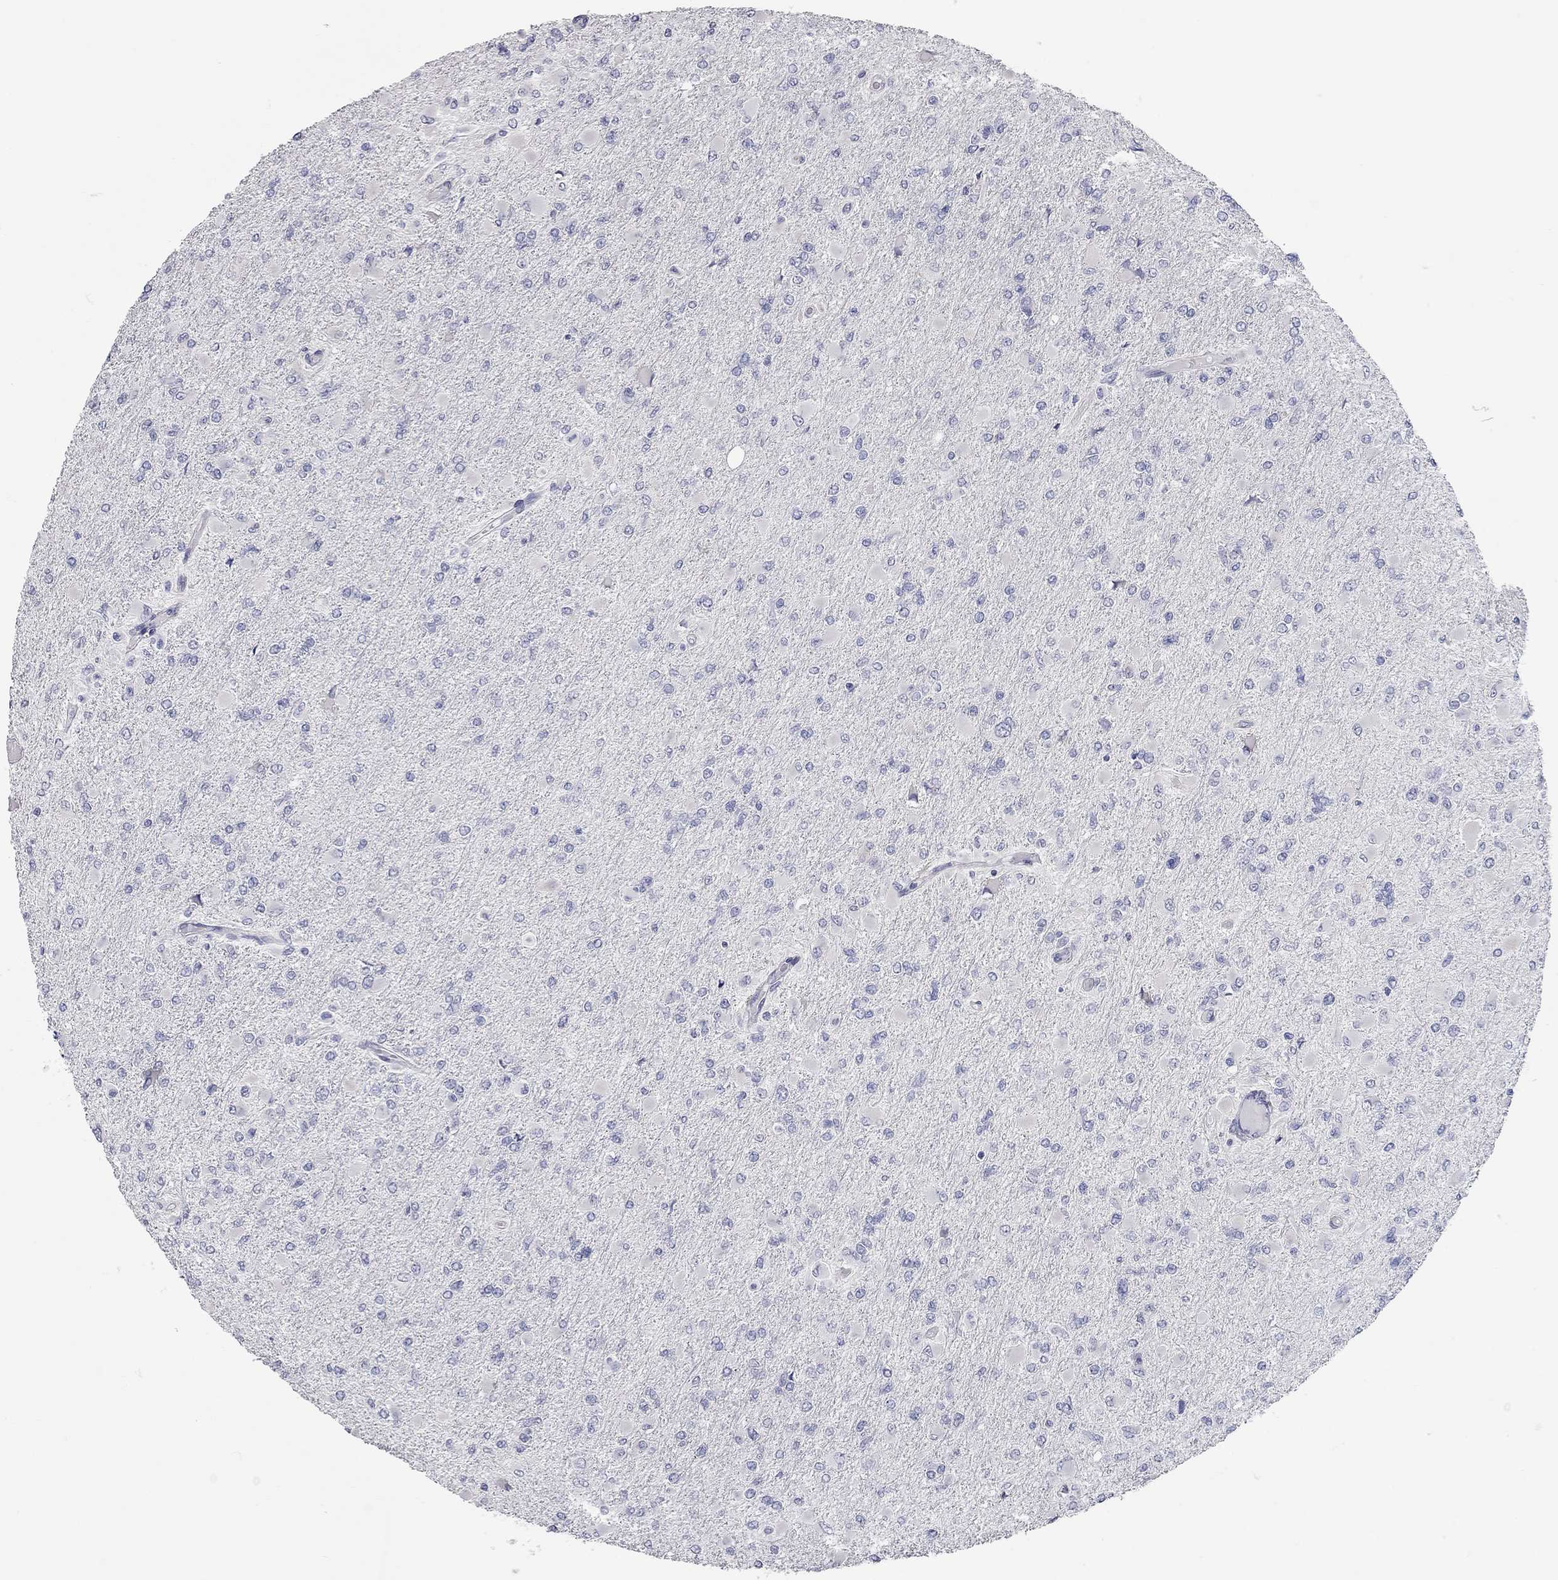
{"staining": {"intensity": "negative", "quantity": "none", "location": "none"}, "tissue": "glioma", "cell_type": "Tumor cells", "image_type": "cancer", "snomed": [{"axis": "morphology", "description": "Glioma, malignant, High grade"}, {"axis": "topography", "description": "Cerebral cortex"}], "caption": "The image demonstrates no staining of tumor cells in glioma.", "gene": "XAGE2", "patient": {"sex": "female", "age": 36}}